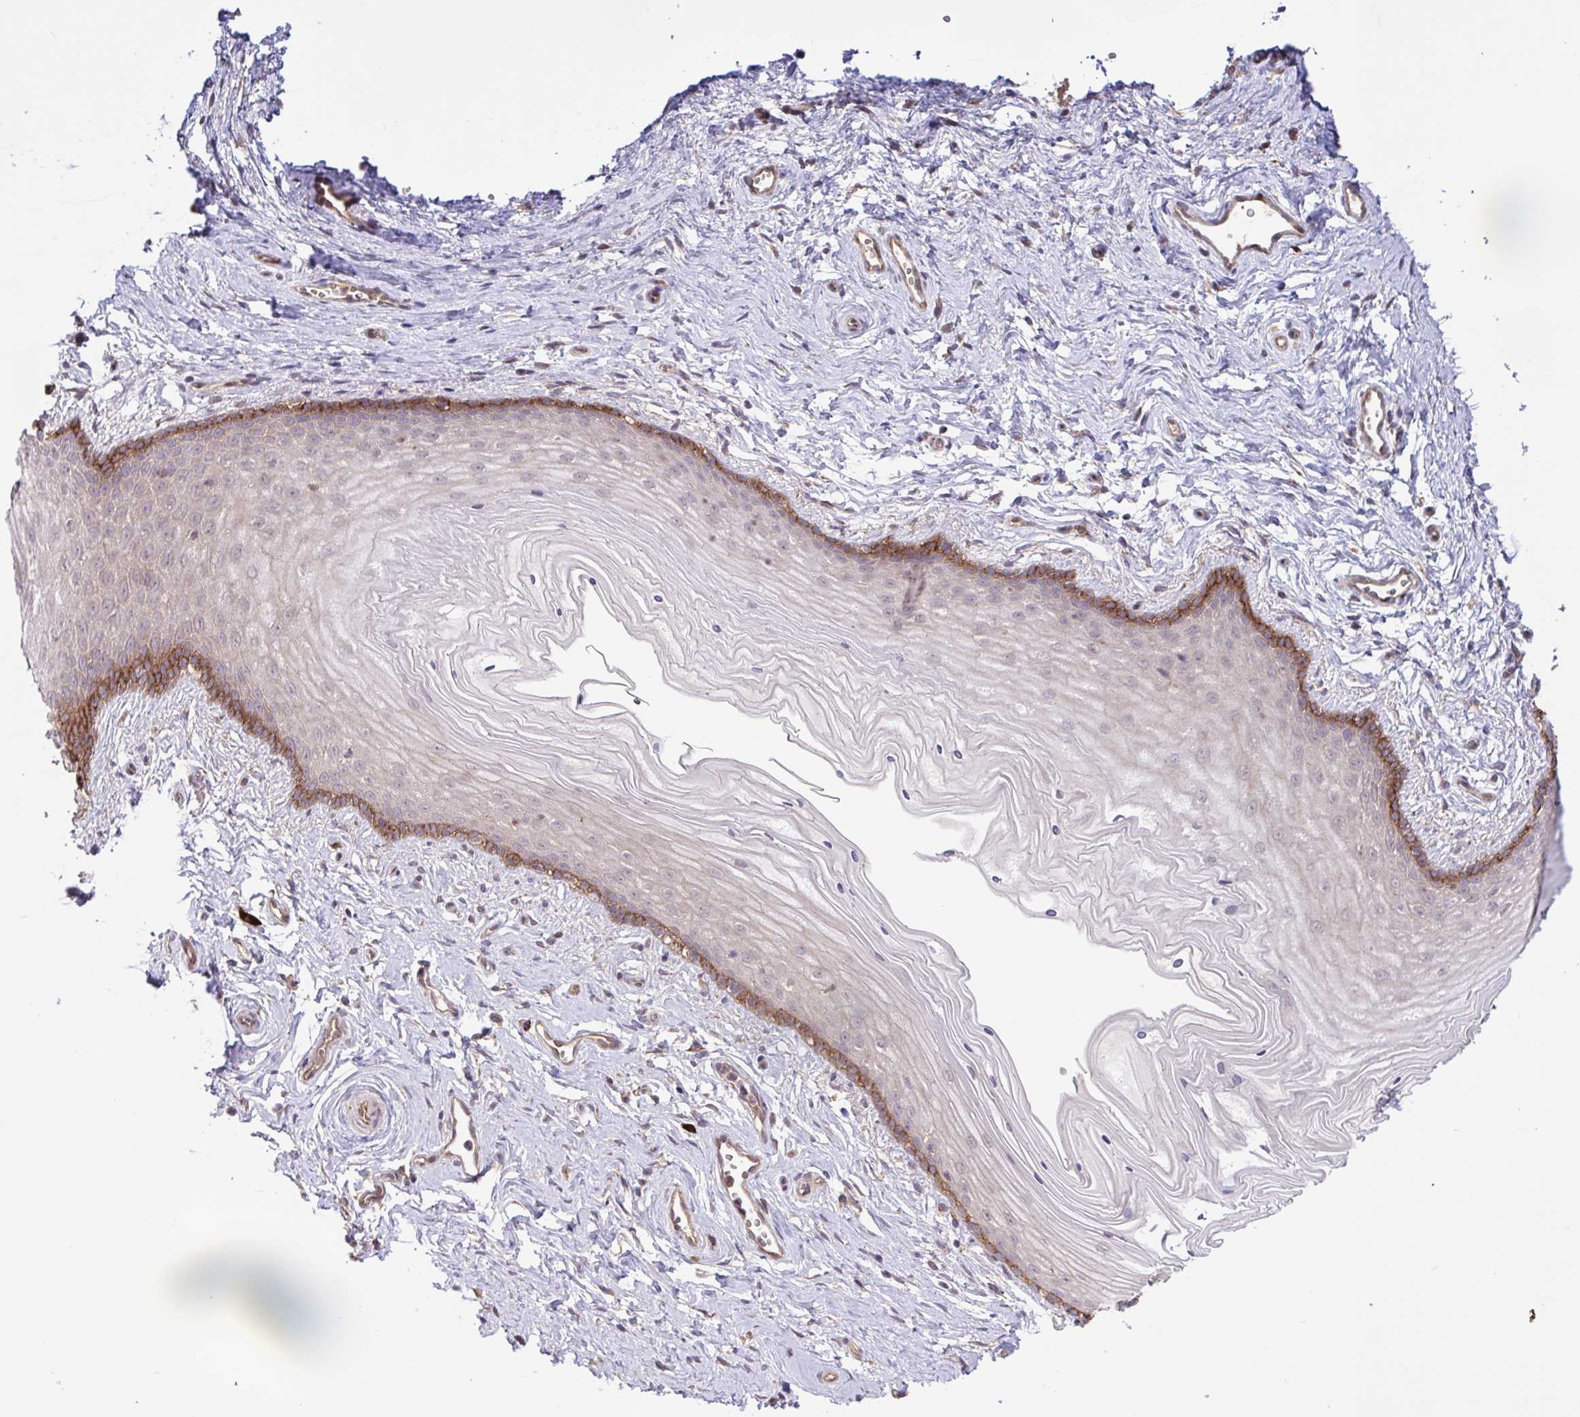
{"staining": {"intensity": "moderate", "quantity": "25%-75%", "location": "cytoplasmic/membranous,nuclear"}, "tissue": "vagina", "cell_type": "Squamous epithelial cells", "image_type": "normal", "snomed": [{"axis": "morphology", "description": "Normal tissue, NOS"}, {"axis": "topography", "description": "Vagina"}], "caption": "Normal vagina displays moderate cytoplasmic/membranous,nuclear positivity in about 25%-75% of squamous epithelial cells, visualized by immunohistochemistry.", "gene": "INTS10", "patient": {"sex": "female", "age": 38}}